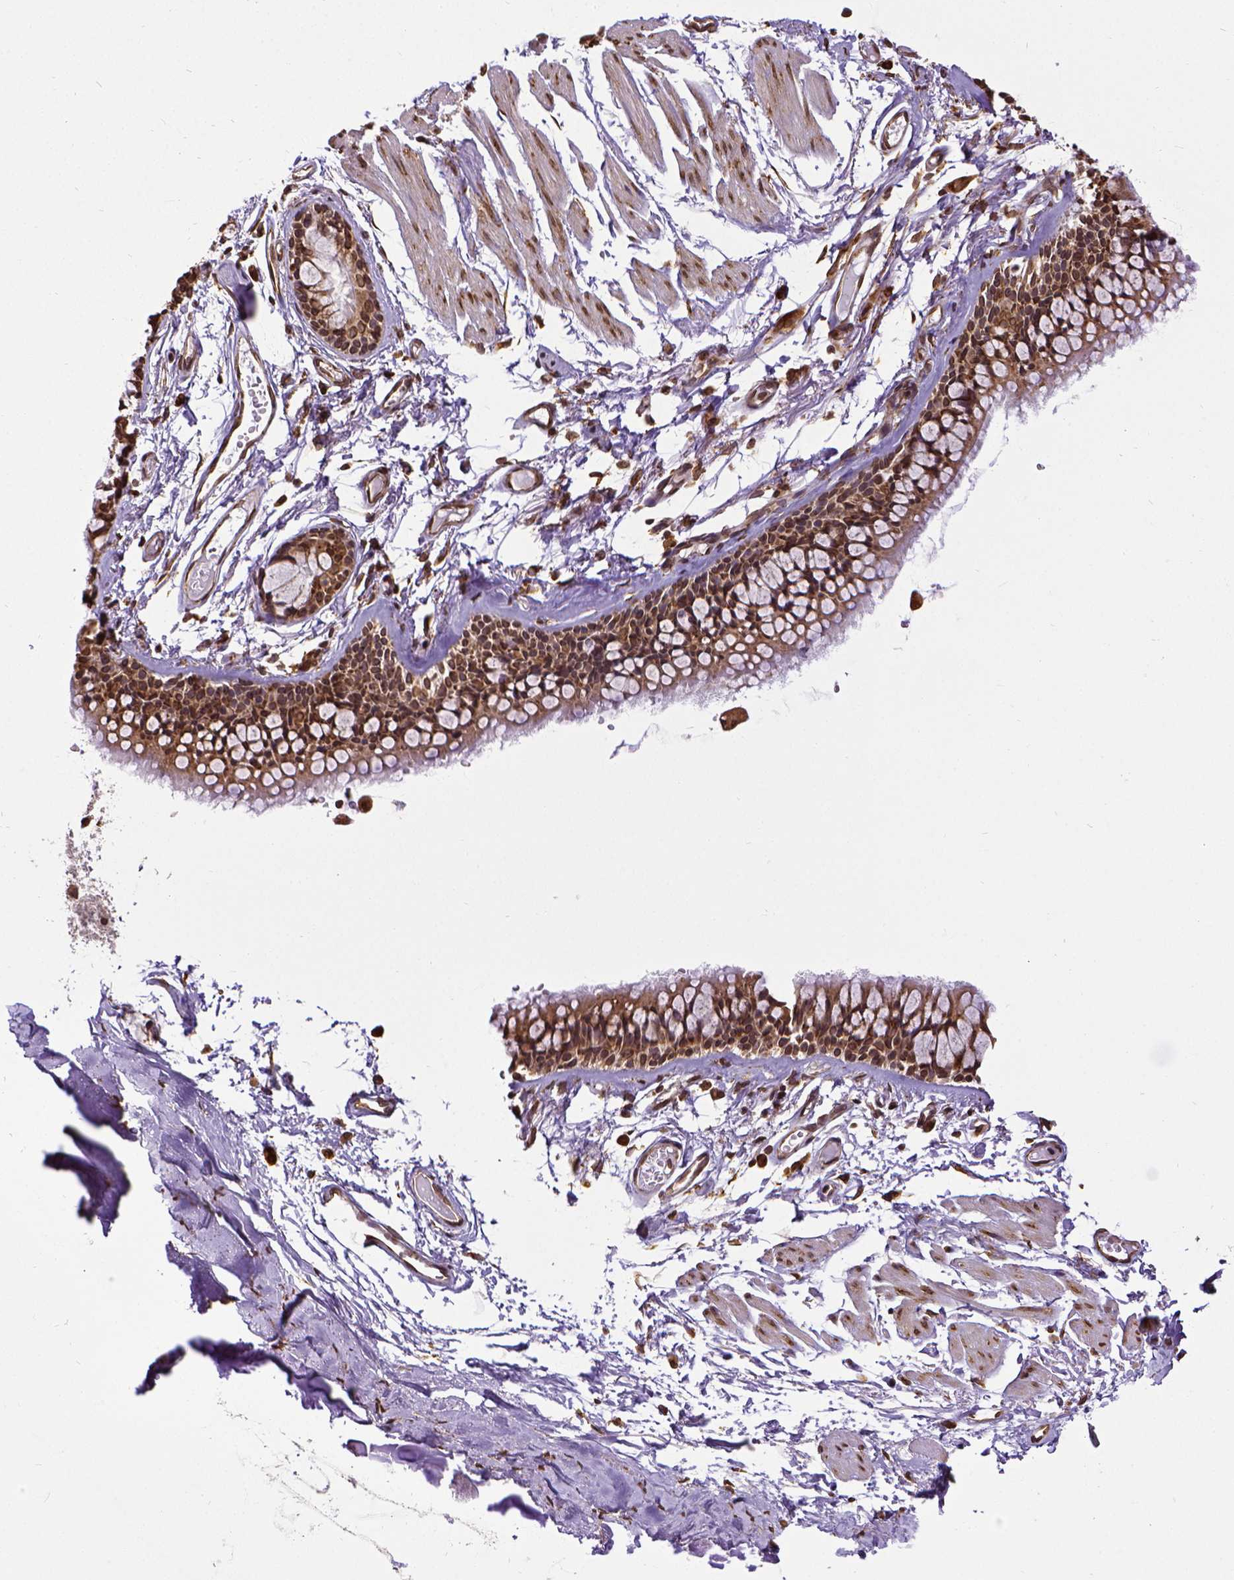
{"staining": {"intensity": "strong", "quantity": ">75%", "location": "nuclear"}, "tissue": "soft tissue", "cell_type": "Chondrocytes", "image_type": "normal", "snomed": [{"axis": "morphology", "description": "Normal tissue, NOS"}, {"axis": "topography", "description": "Cartilage tissue"}, {"axis": "topography", "description": "Bronchus"}], "caption": "Immunohistochemical staining of benign human soft tissue shows high levels of strong nuclear expression in about >75% of chondrocytes.", "gene": "MTDH", "patient": {"sex": "female", "age": 79}}